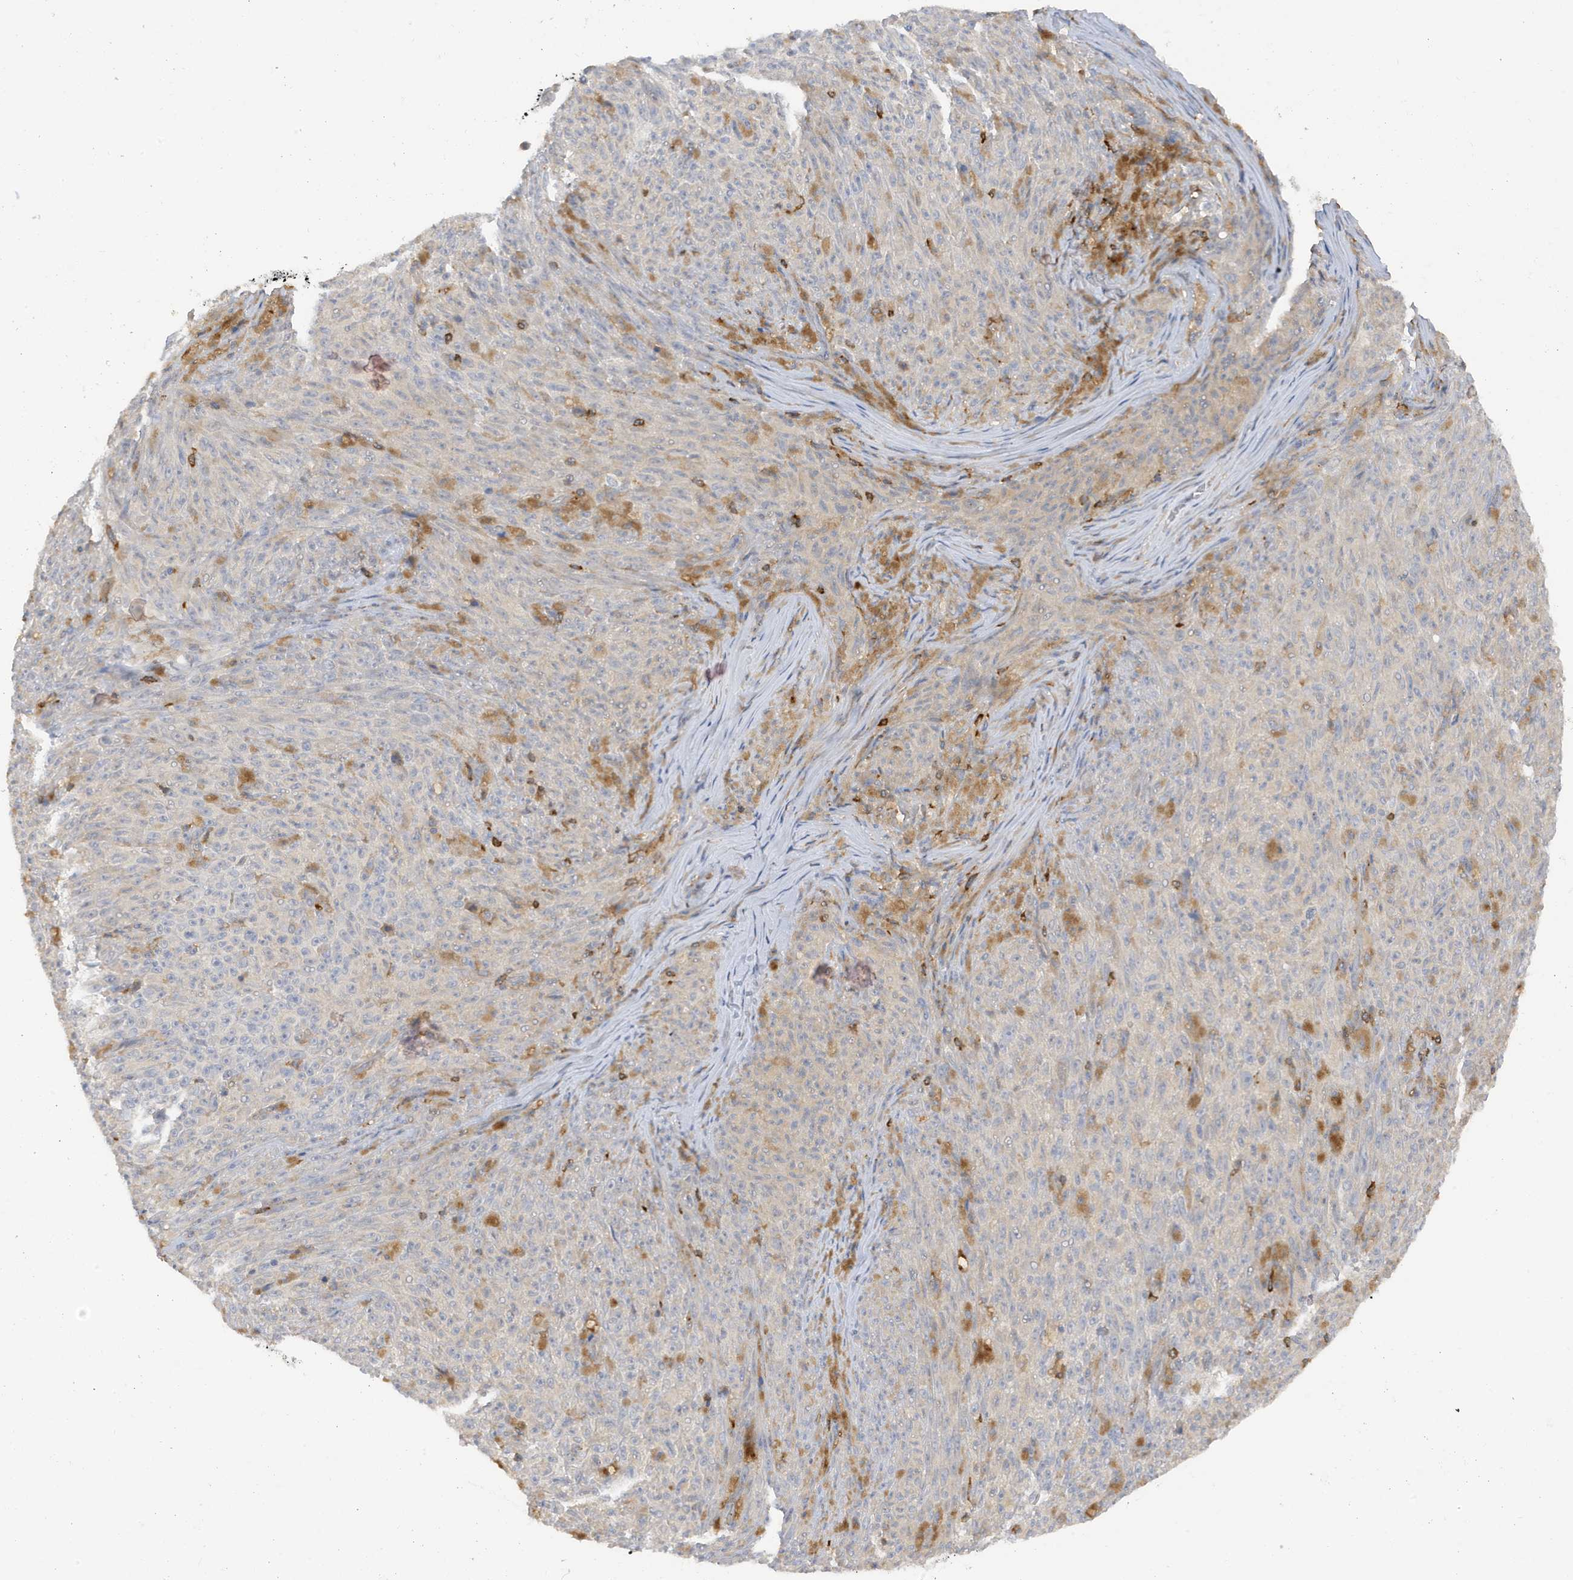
{"staining": {"intensity": "negative", "quantity": "none", "location": "none"}, "tissue": "melanoma", "cell_type": "Tumor cells", "image_type": "cancer", "snomed": [{"axis": "morphology", "description": "Malignant melanoma, NOS"}, {"axis": "topography", "description": "Skin"}], "caption": "A photomicrograph of malignant melanoma stained for a protein reveals no brown staining in tumor cells.", "gene": "PHACTR2", "patient": {"sex": "female", "age": 82}}